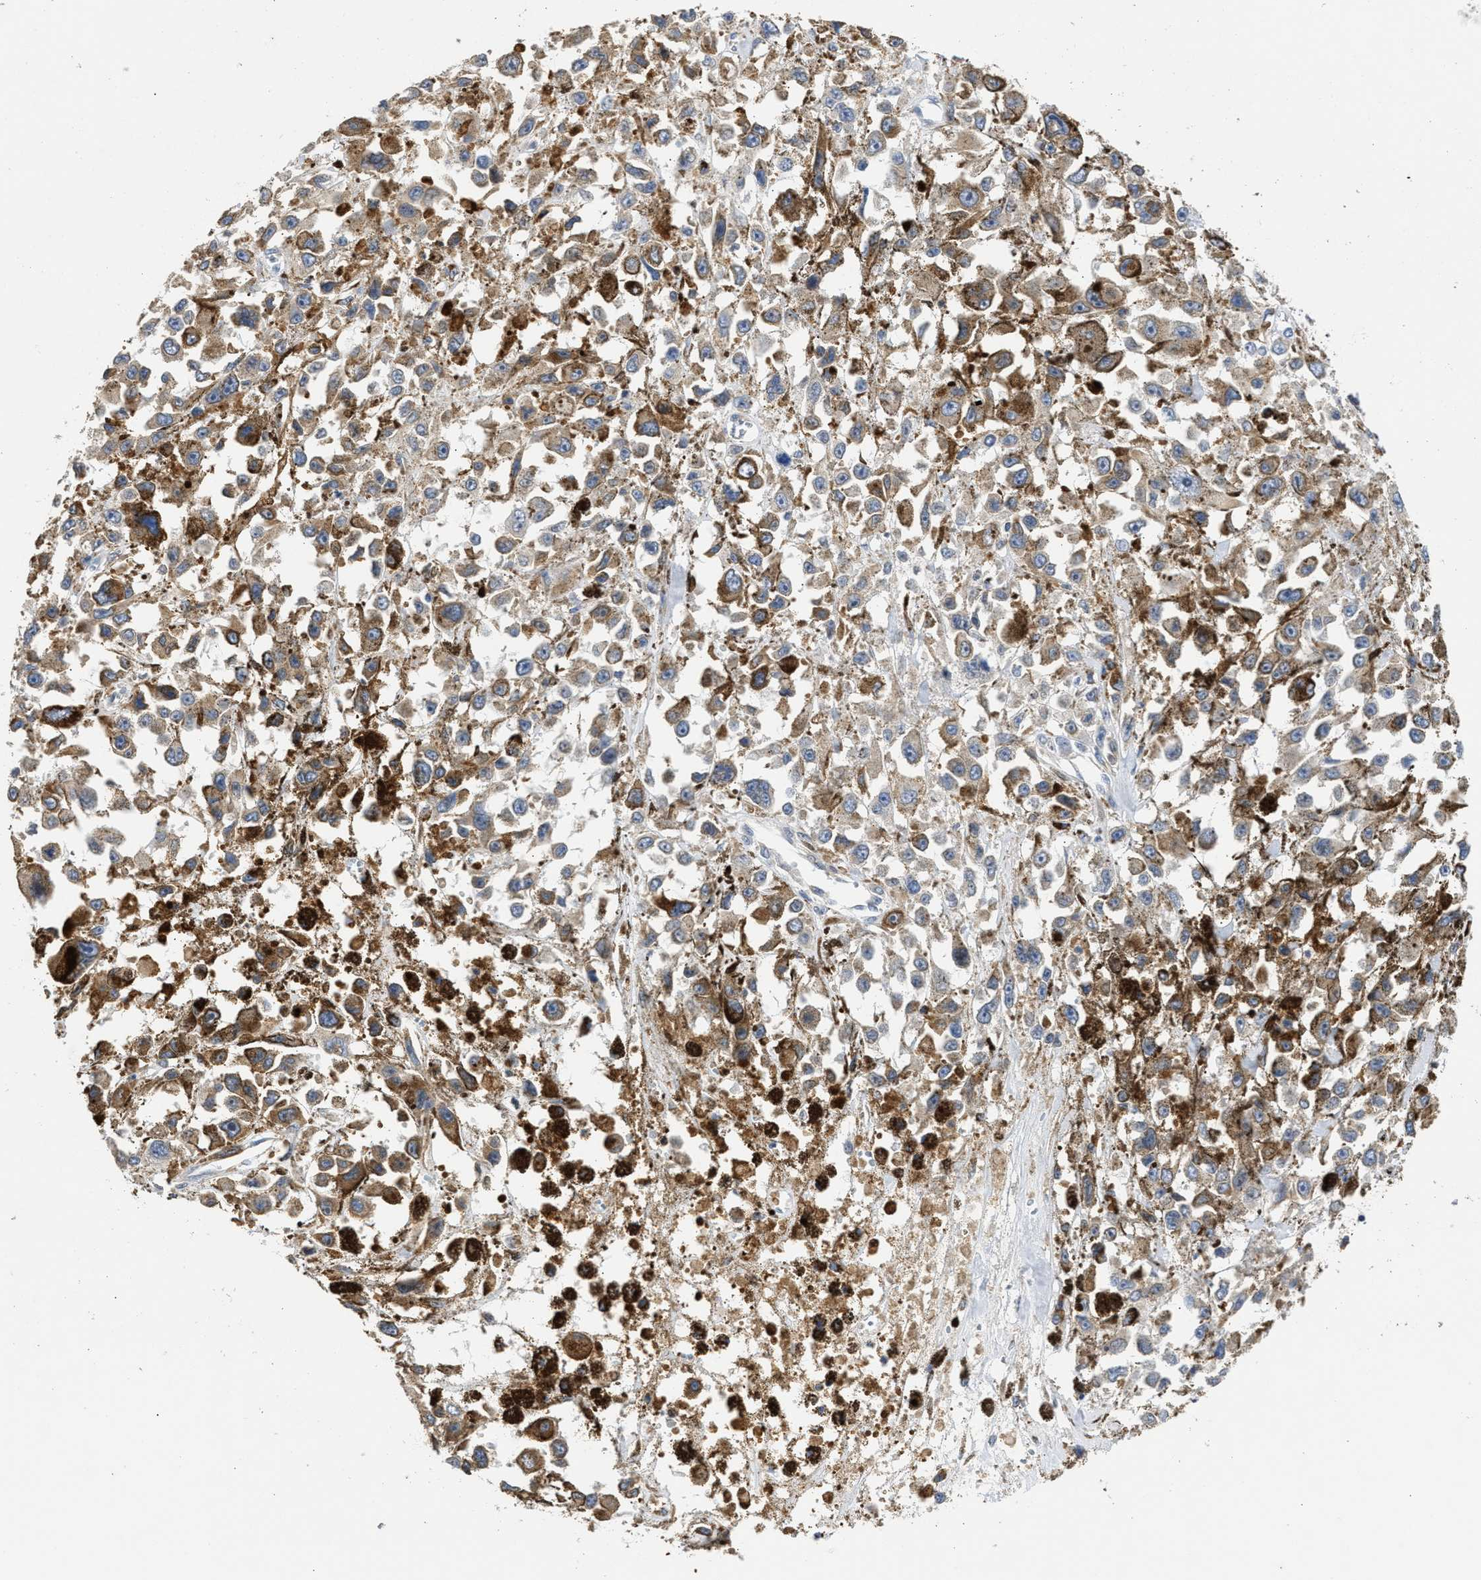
{"staining": {"intensity": "weak", "quantity": "25%-75%", "location": "cytoplasmic/membranous"}, "tissue": "melanoma", "cell_type": "Tumor cells", "image_type": "cancer", "snomed": [{"axis": "morphology", "description": "Malignant melanoma, Metastatic site"}, {"axis": "topography", "description": "Lymph node"}], "caption": "The micrograph shows staining of melanoma, revealing weak cytoplasmic/membranous protein staining (brown color) within tumor cells.", "gene": "TMED1", "patient": {"sex": "male", "age": 59}}